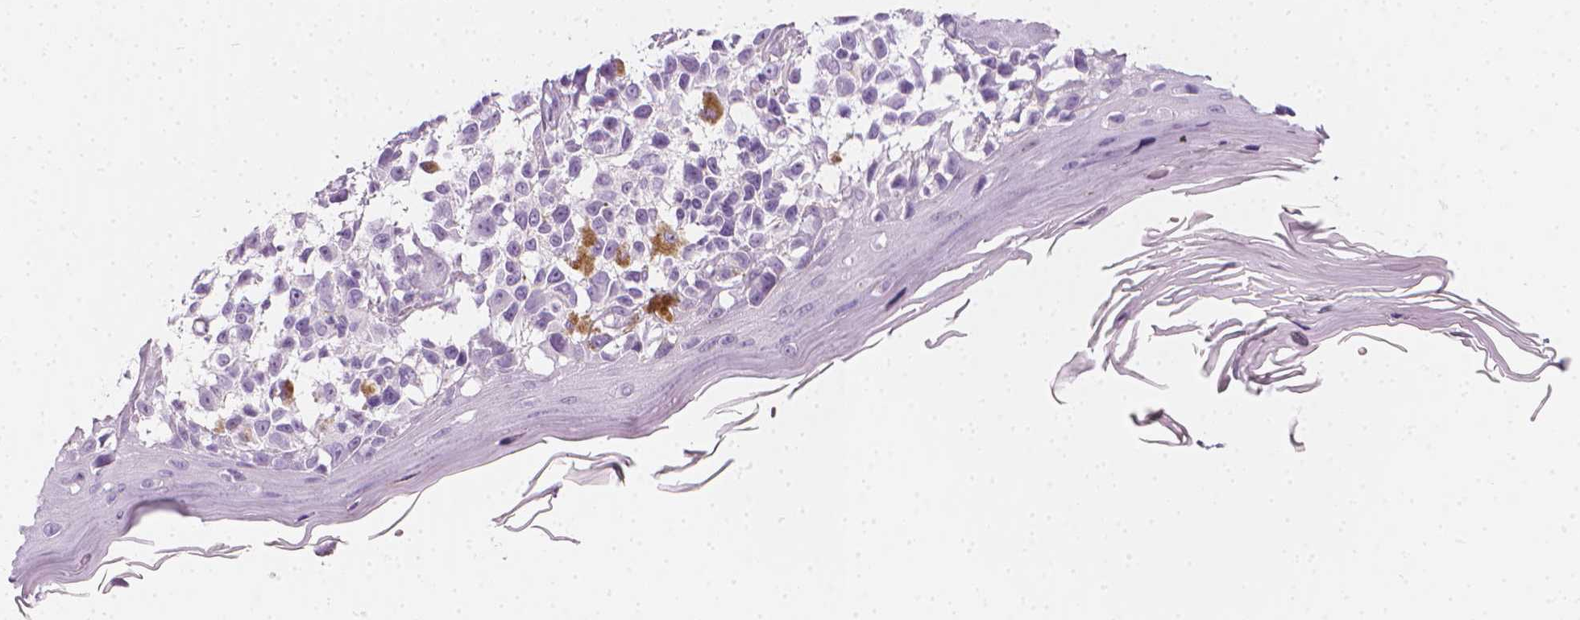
{"staining": {"intensity": "negative", "quantity": "none", "location": "none"}, "tissue": "melanoma", "cell_type": "Tumor cells", "image_type": "cancer", "snomed": [{"axis": "morphology", "description": "Malignant melanoma, NOS"}, {"axis": "topography", "description": "Skin"}], "caption": "Immunohistochemical staining of human malignant melanoma shows no significant expression in tumor cells. (Stains: DAB (3,3'-diaminobenzidine) IHC with hematoxylin counter stain, Microscopy: brightfield microscopy at high magnification).", "gene": "SCG3", "patient": {"sex": "male", "age": 73}}